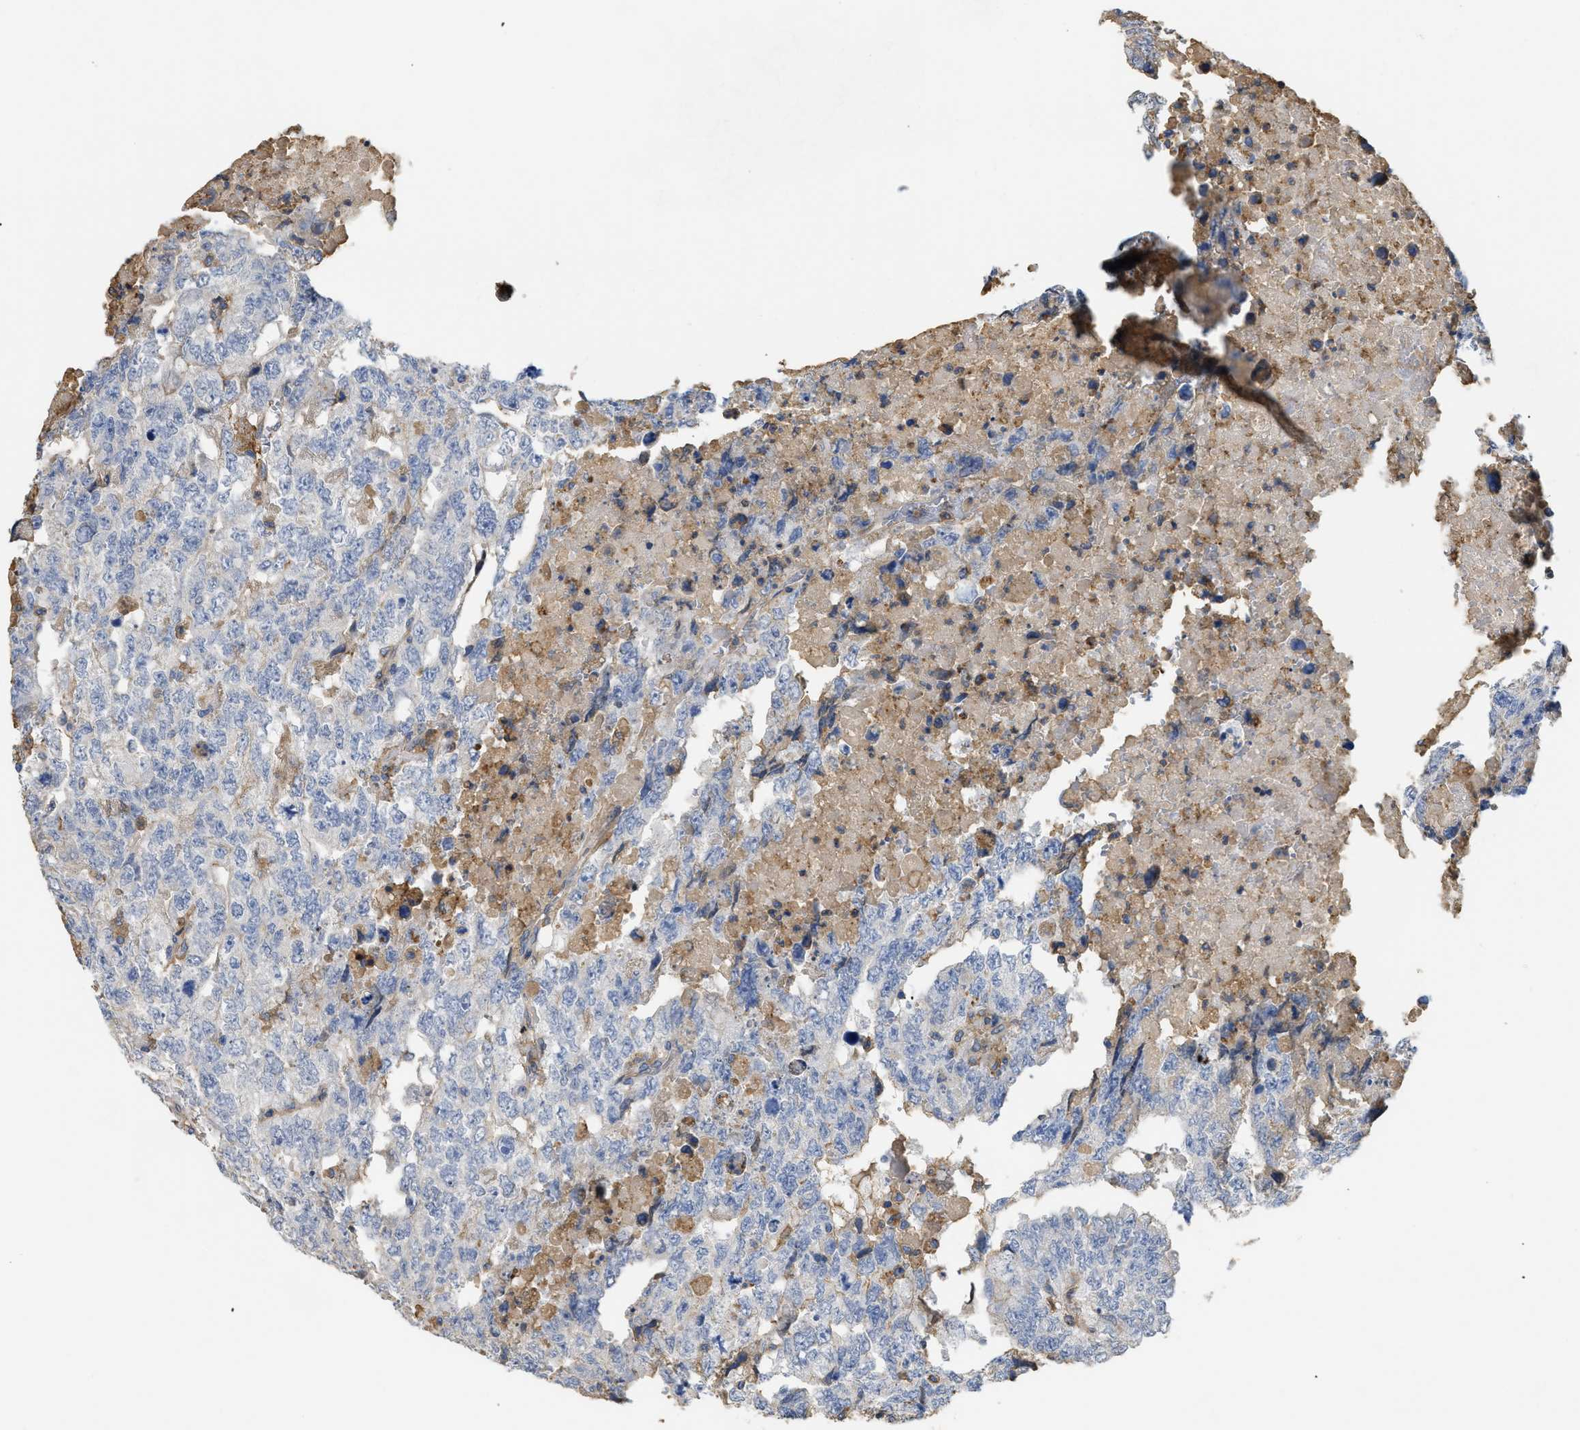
{"staining": {"intensity": "negative", "quantity": "none", "location": "none"}, "tissue": "testis cancer", "cell_type": "Tumor cells", "image_type": "cancer", "snomed": [{"axis": "morphology", "description": "Carcinoma, Embryonal, NOS"}, {"axis": "topography", "description": "Testis"}], "caption": "This is an immunohistochemistry micrograph of human testis cancer. There is no expression in tumor cells.", "gene": "ANXA4", "patient": {"sex": "male", "age": 36}}